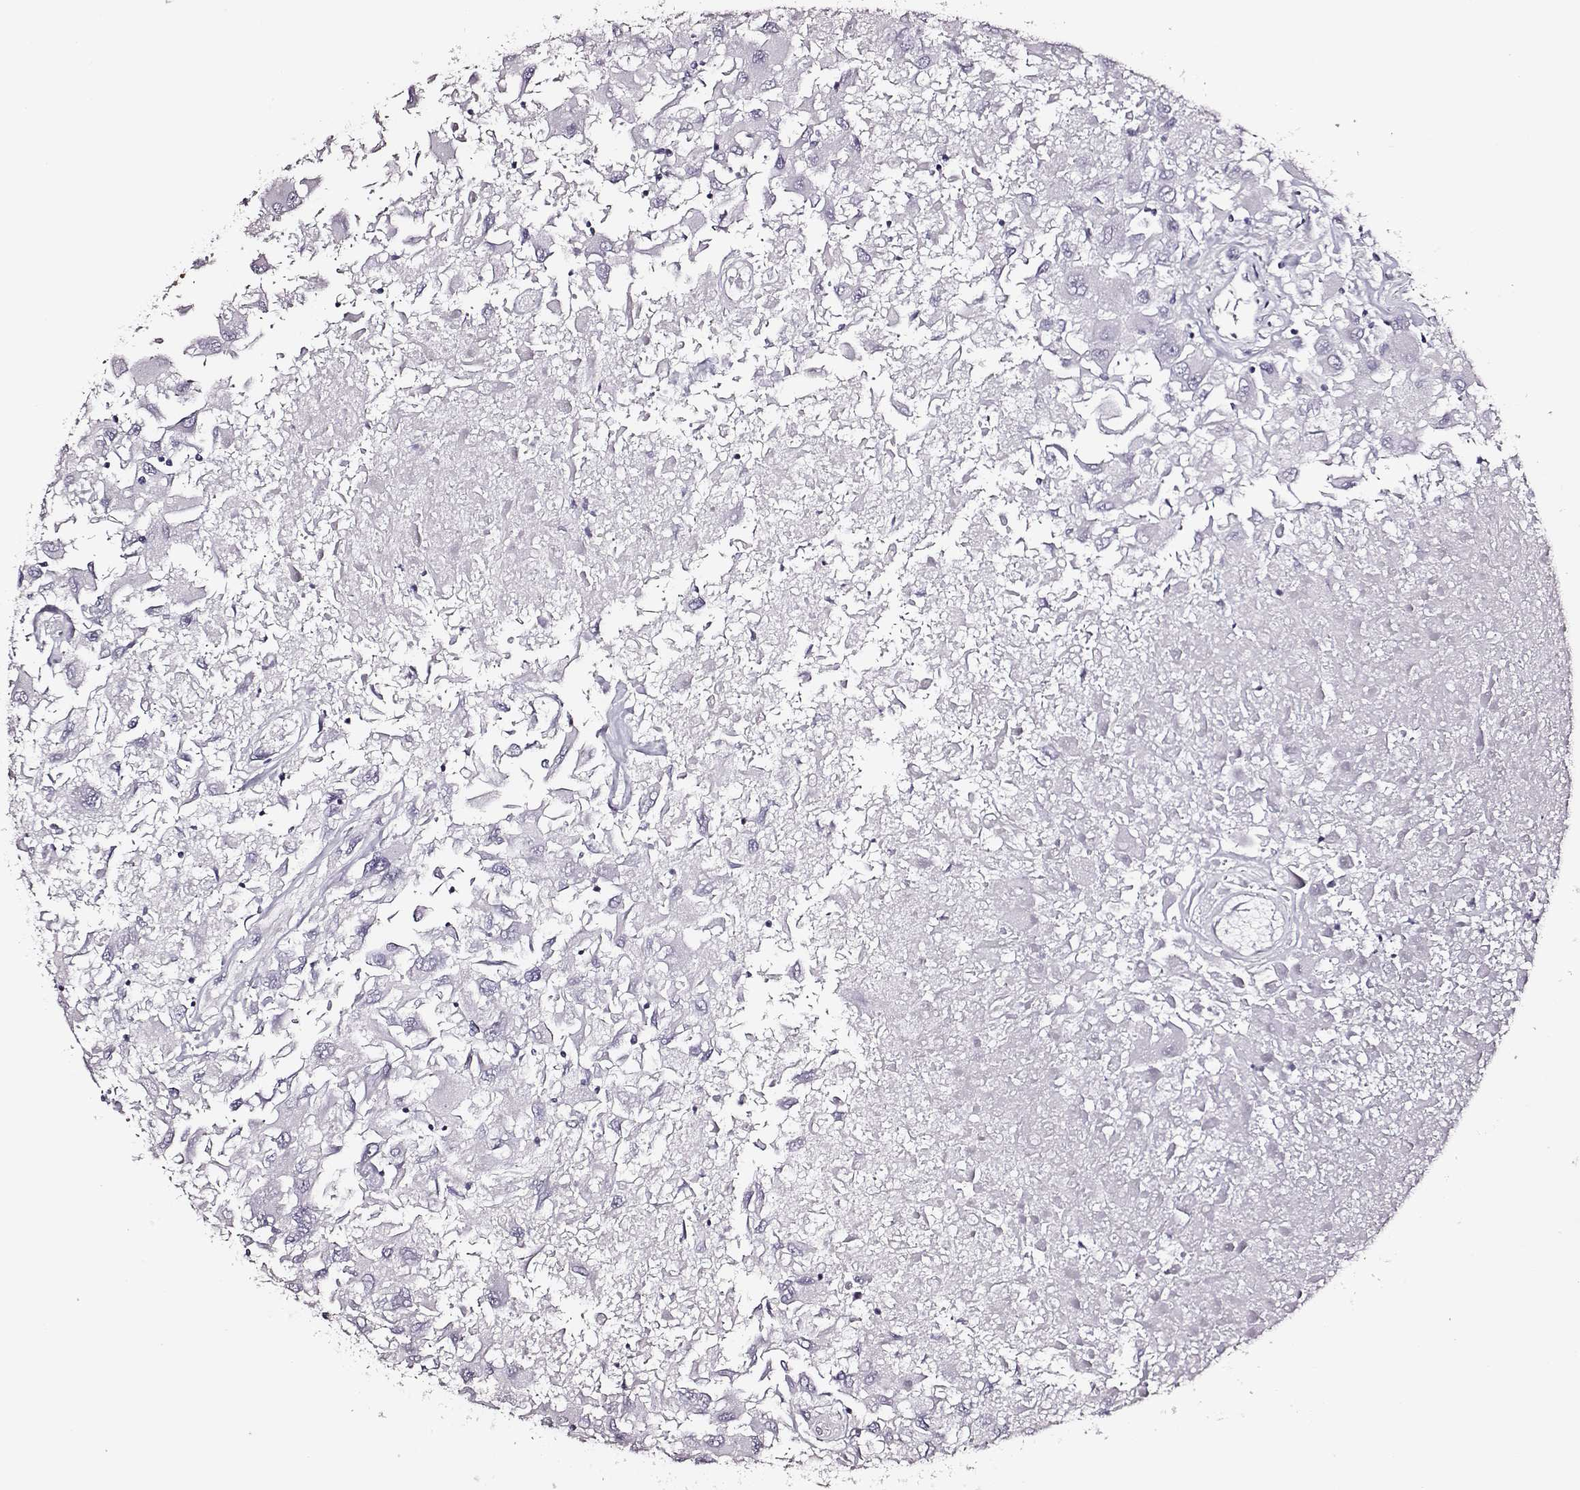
{"staining": {"intensity": "negative", "quantity": "none", "location": "none"}, "tissue": "renal cancer", "cell_type": "Tumor cells", "image_type": "cancer", "snomed": [{"axis": "morphology", "description": "Adenocarcinoma, NOS"}, {"axis": "topography", "description": "Kidney"}], "caption": "This is an immunohistochemistry micrograph of human adenocarcinoma (renal). There is no staining in tumor cells.", "gene": "DPEP1", "patient": {"sex": "female", "age": 76}}